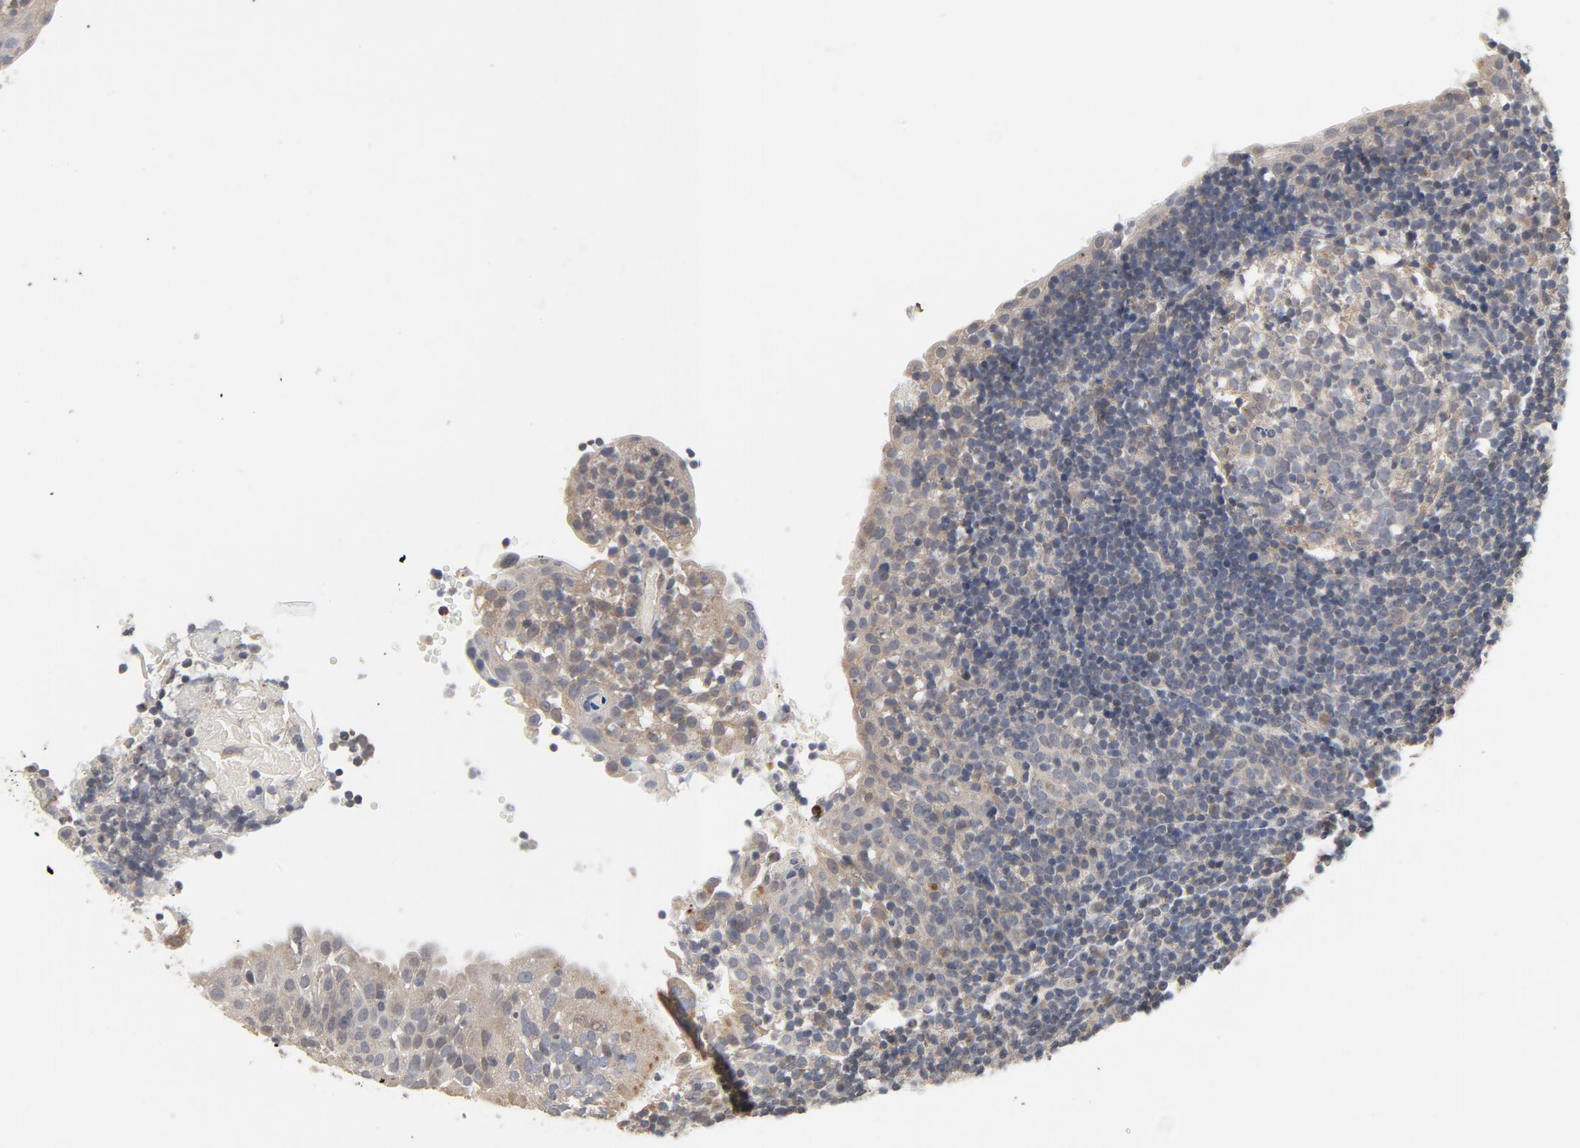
{"staining": {"intensity": "weak", "quantity": ">75%", "location": "cytoplasmic/membranous"}, "tissue": "tonsil", "cell_type": "Germinal center cells", "image_type": "normal", "snomed": [{"axis": "morphology", "description": "Normal tissue, NOS"}, {"axis": "topography", "description": "Tonsil"}], "caption": "Immunohistochemistry histopathology image of normal tonsil stained for a protein (brown), which displays low levels of weak cytoplasmic/membranous staining in about >75% of germinal center cells.", "gene": "C14orf119", "patient": {"sex": "female", "age": 40}}